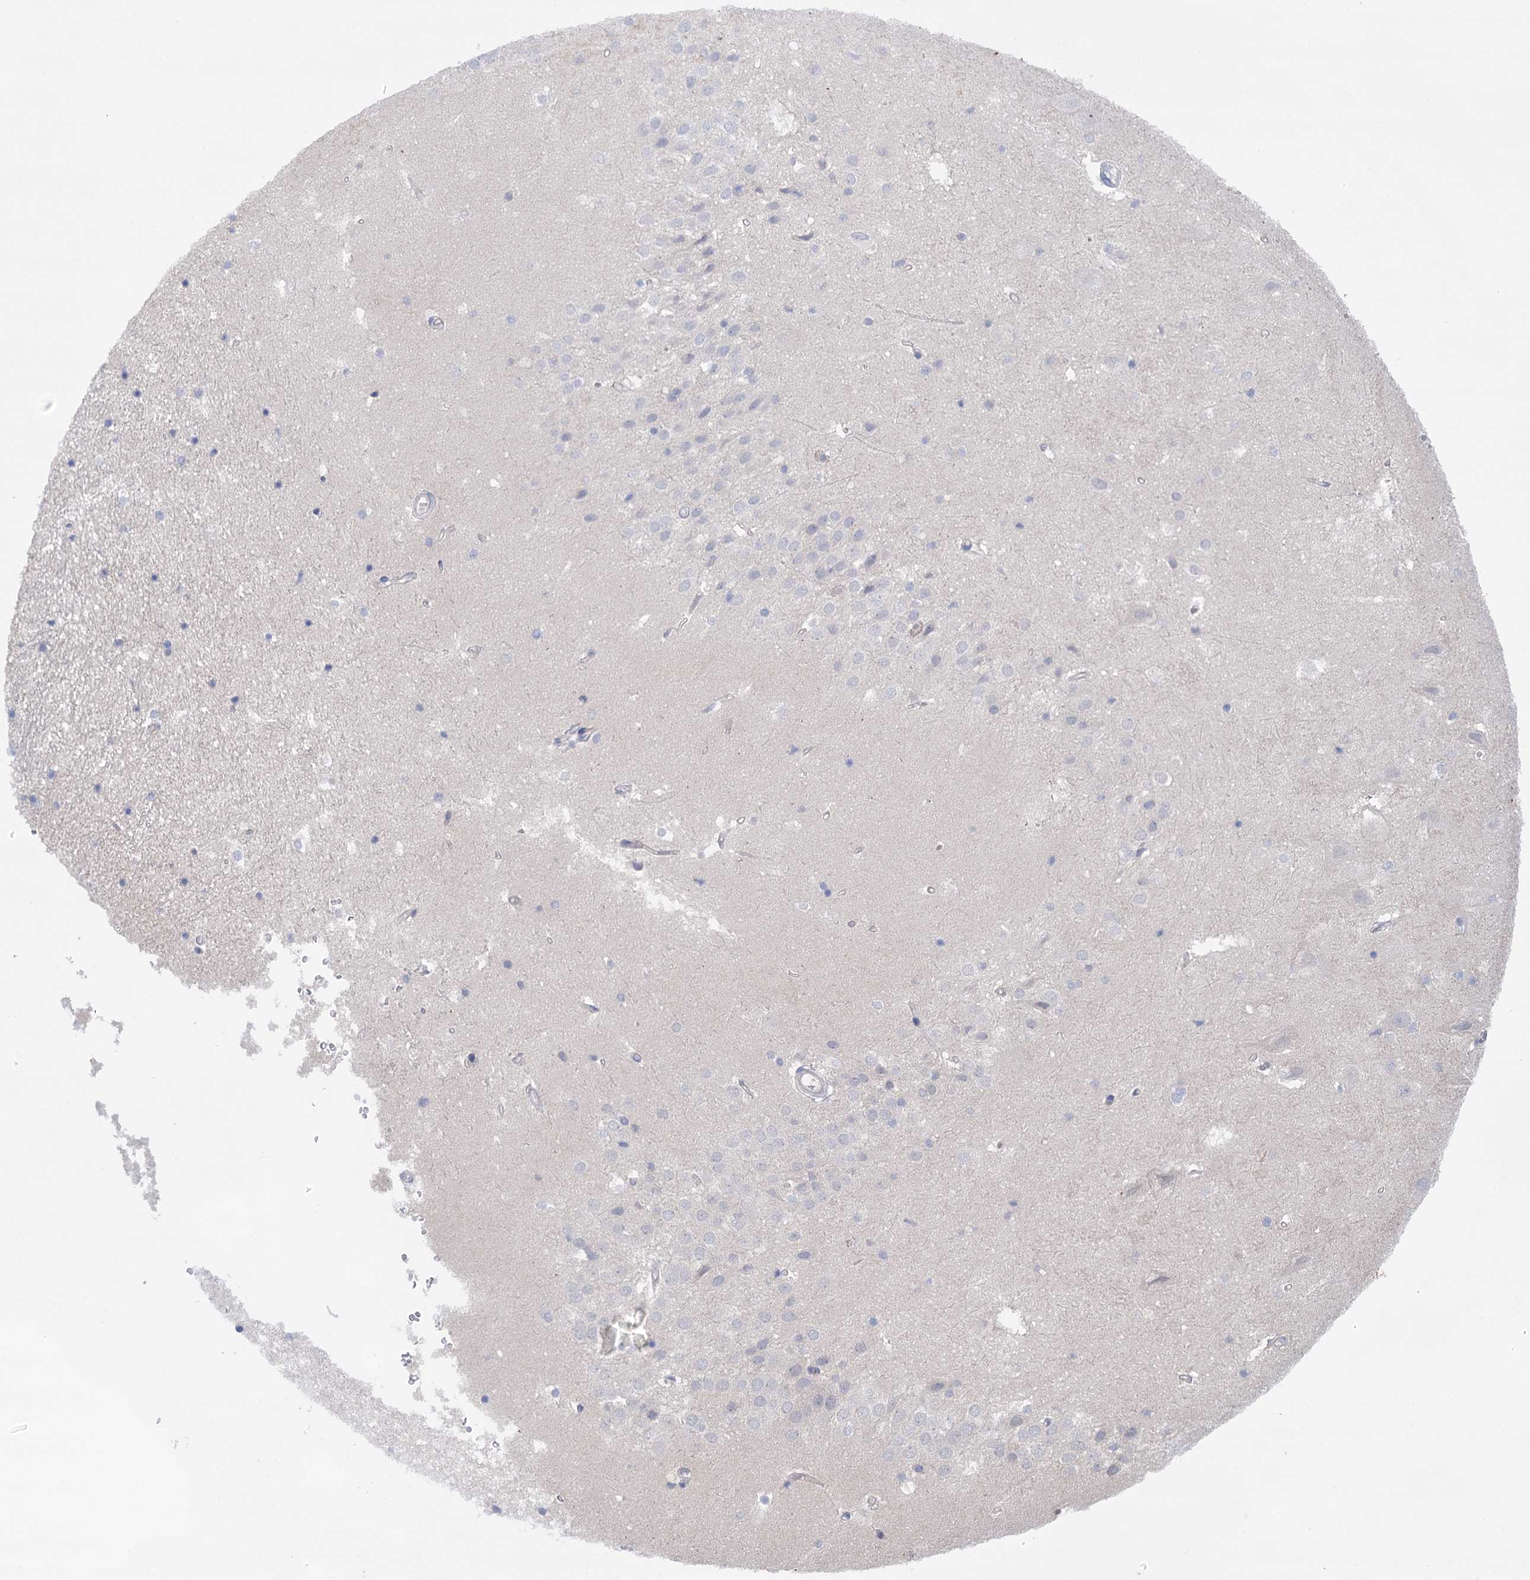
{"staining": {"intensity": "negative", "quantity": "none", "location": "none"}, "tissue": "hippocampus", "cell_type": "Glial cells", "image_type": "normal", "snomed": [{"axis": "morphology", "description": "Normal tissue, NOS"}, {"axis": "topography", "description": "Hippocampus"}], "caption": "An image of human hippocampus is negative for staining in glial cells. (DAB immunohistochemistry (IHC) with hematoxylin counter stain).", "gene": "LALBA", "patient": {"sex": "female", "age": 52}}